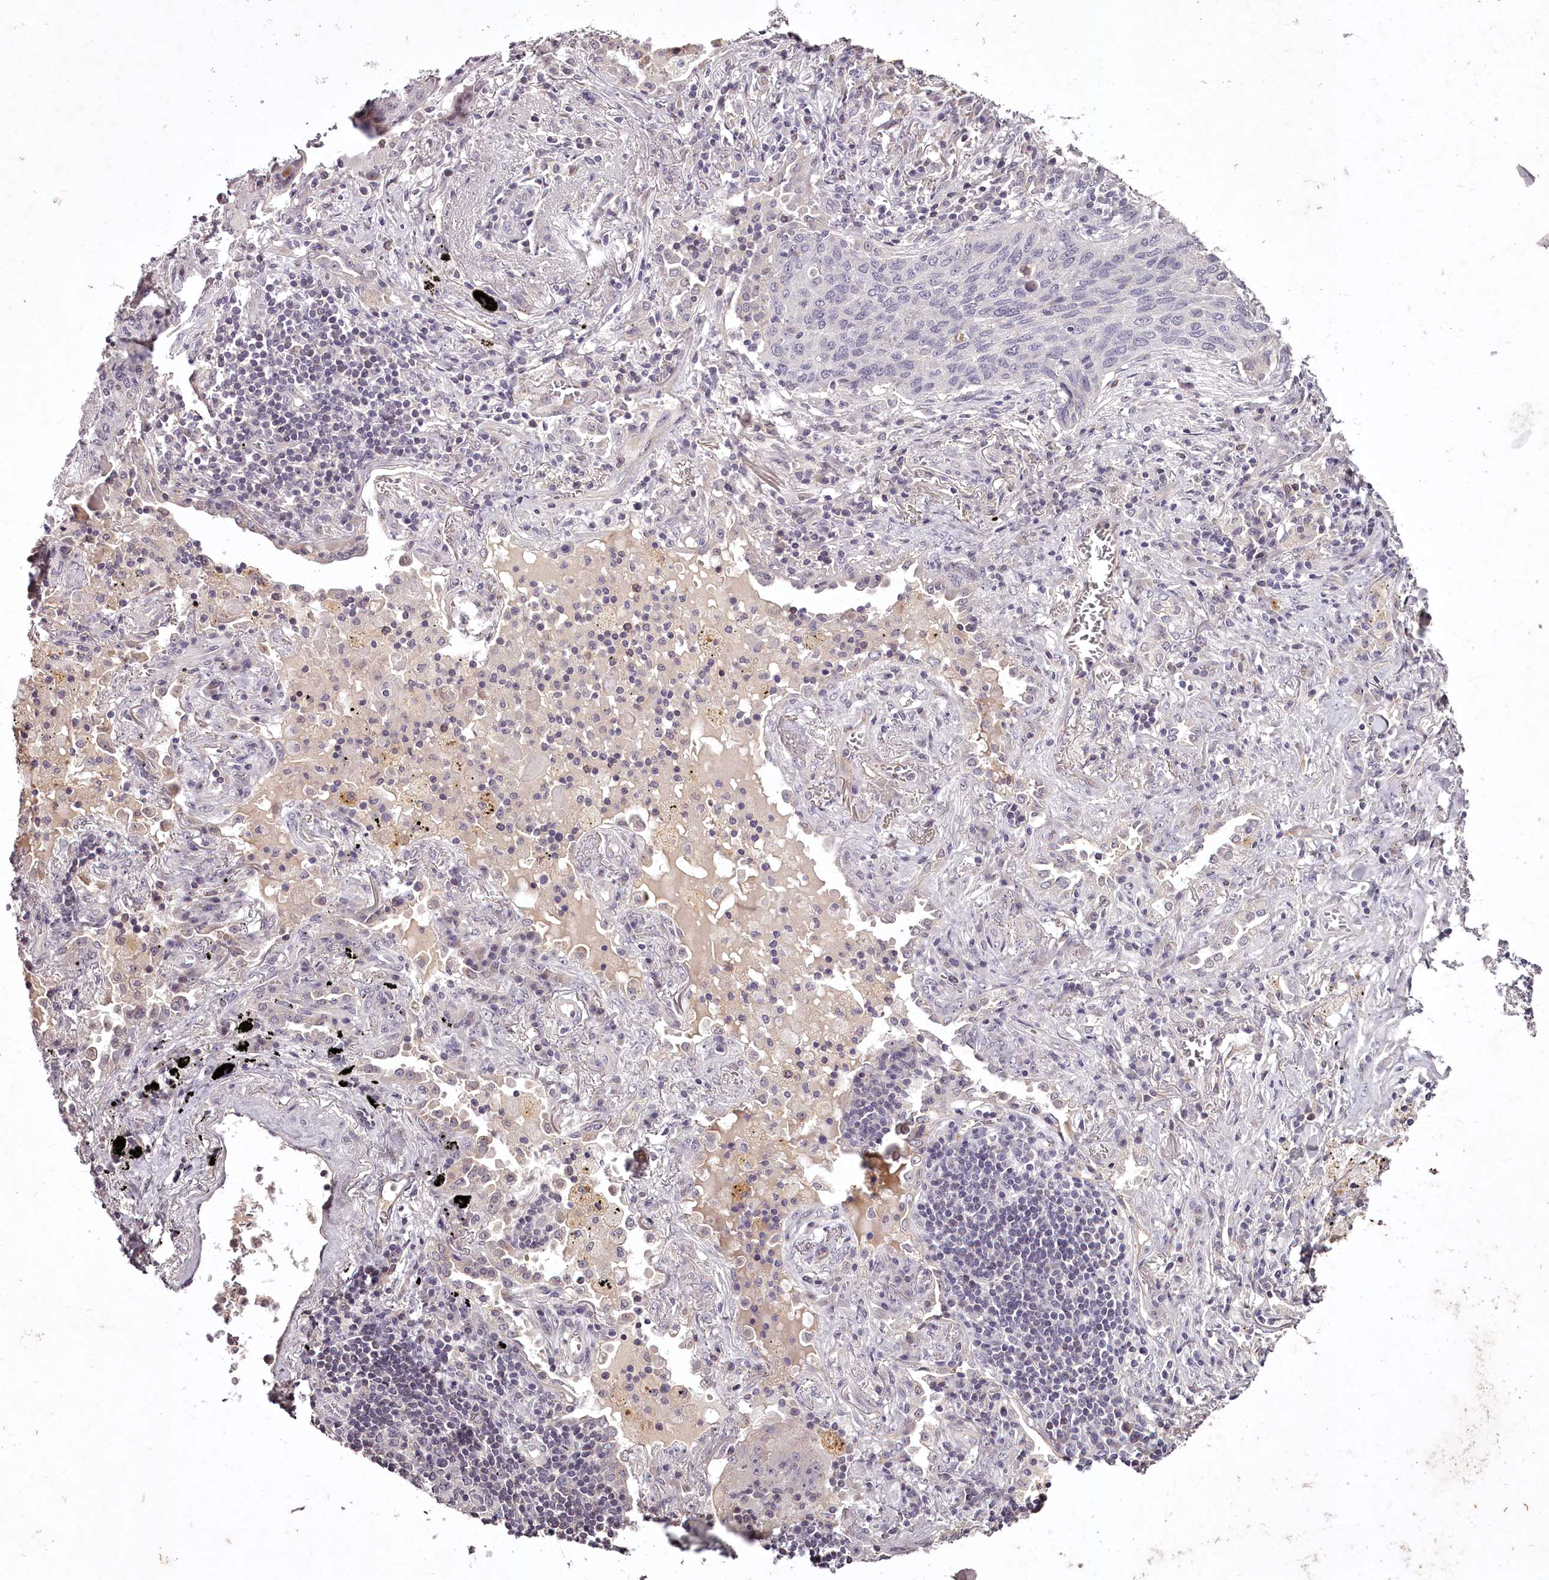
{"staining": {"intensity": "negative", "quantity": "none", "location": "none"}, "tissue": "lung cancer", "cell_type": "Tumor cells", "image_type": "cancer", "snomed": [{"axis": "morphology", "description": "Squamous cell carcinoma, NOS"}, {"axis": "topography", "description": "Lung"}], "caption": "Immunohistochemistry of lung cancer exhibits no expression in tumor cells. (Brightfield microscopy of DAB immunohistochemistry (IHC) at high magnification).", "gene": "RBMXL2", "patient": {"sex": "female", "age": 63}}